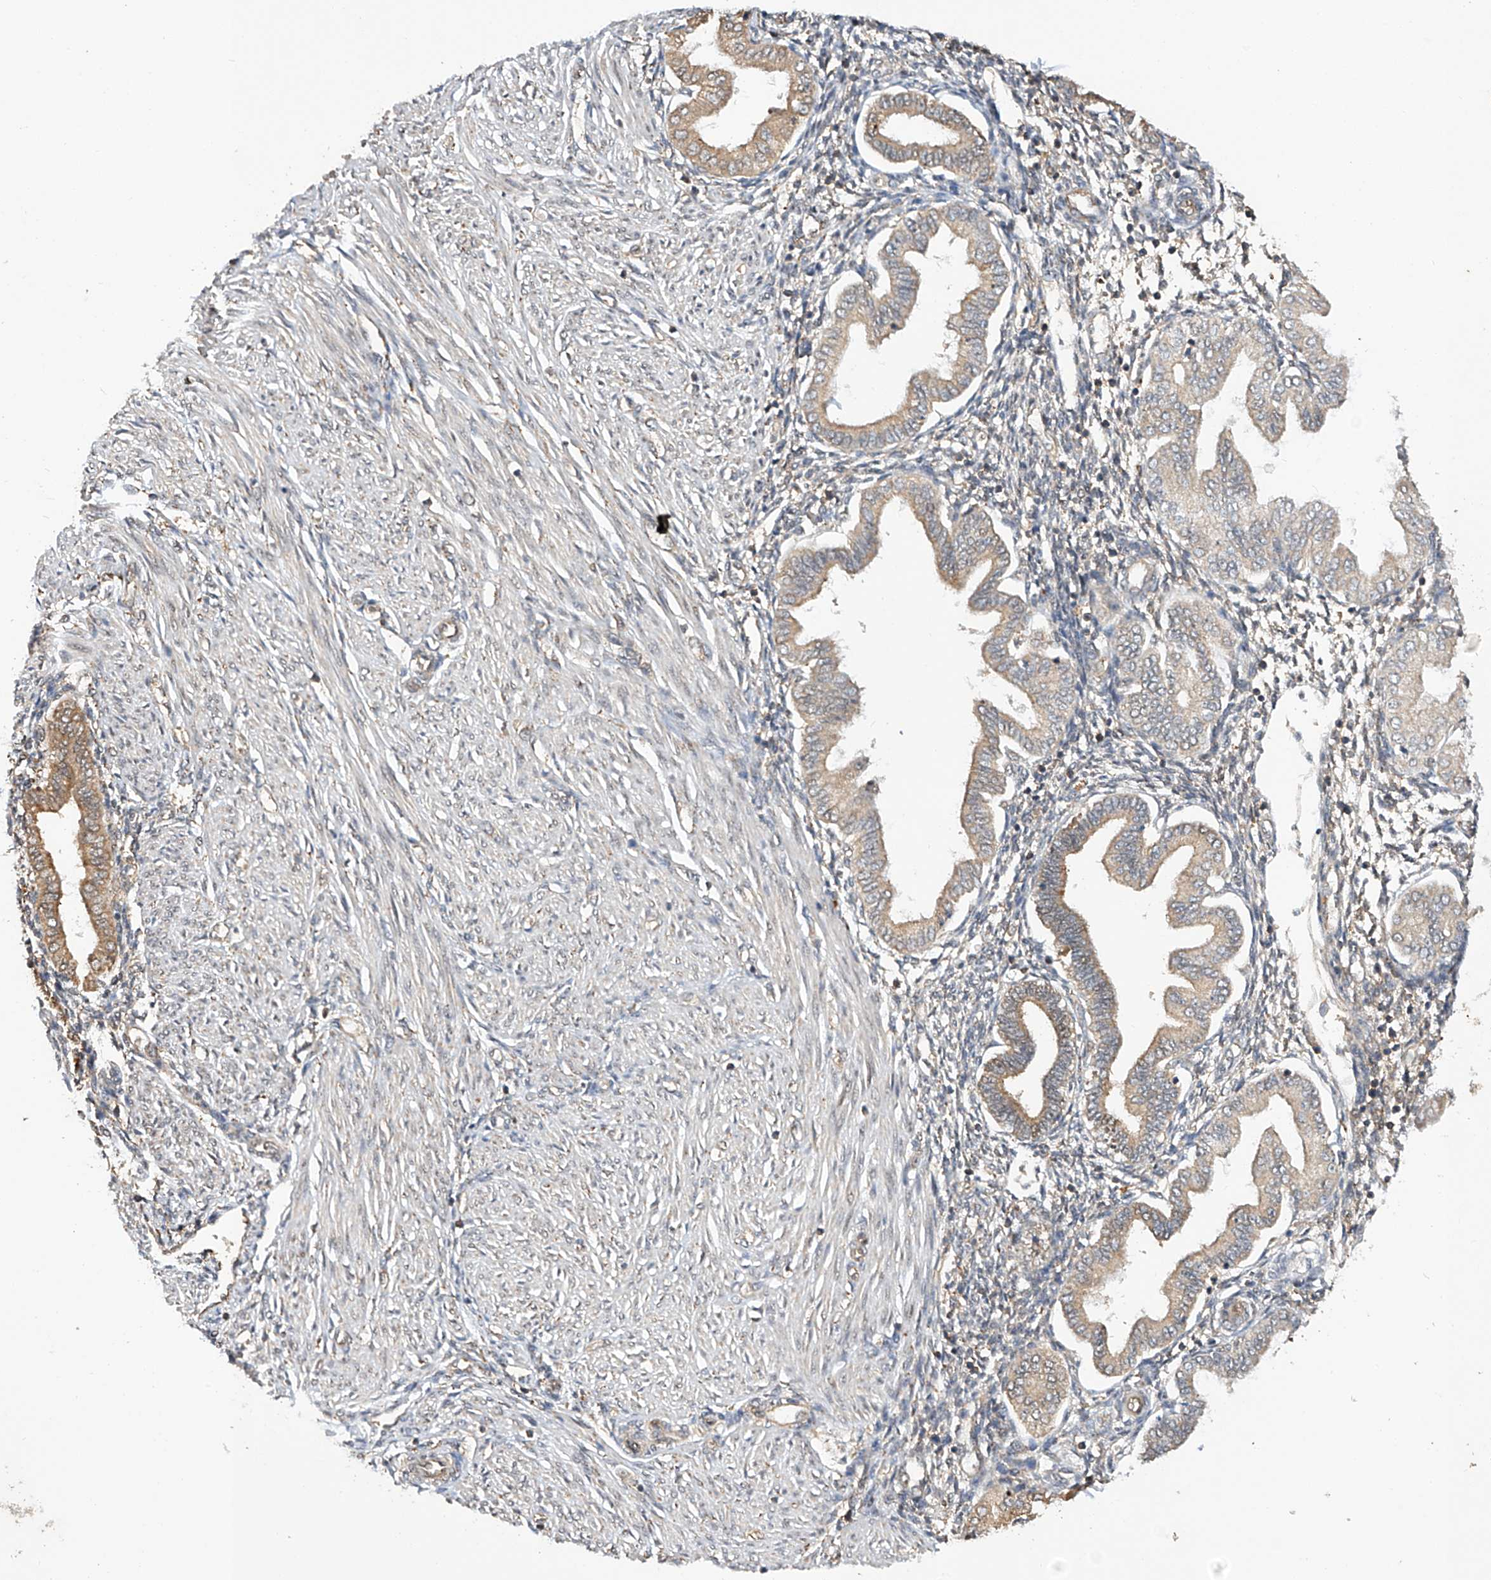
{"staining": {"intensity": "negative", "quantity": "none", "location": "none"}, "tissue": "endometrium", "cell_type": "Cells in endometrial stroma", "image_type": "normal", "snomed": [{"axis": "morphology", "description": "Normal tissue, NOS"}, {"axis": "topography", "description": "Endometrium"}], "caption": "Immunohistochemistry photomicrograph of normal endometrium: human endometrium stained with DAB (3,3'-diaminobenzidine) shows no significant protein positivity in cells in endometrial stroma.", "gene": "RILPL2", "patient": {"sex": "female", "age": 53}}